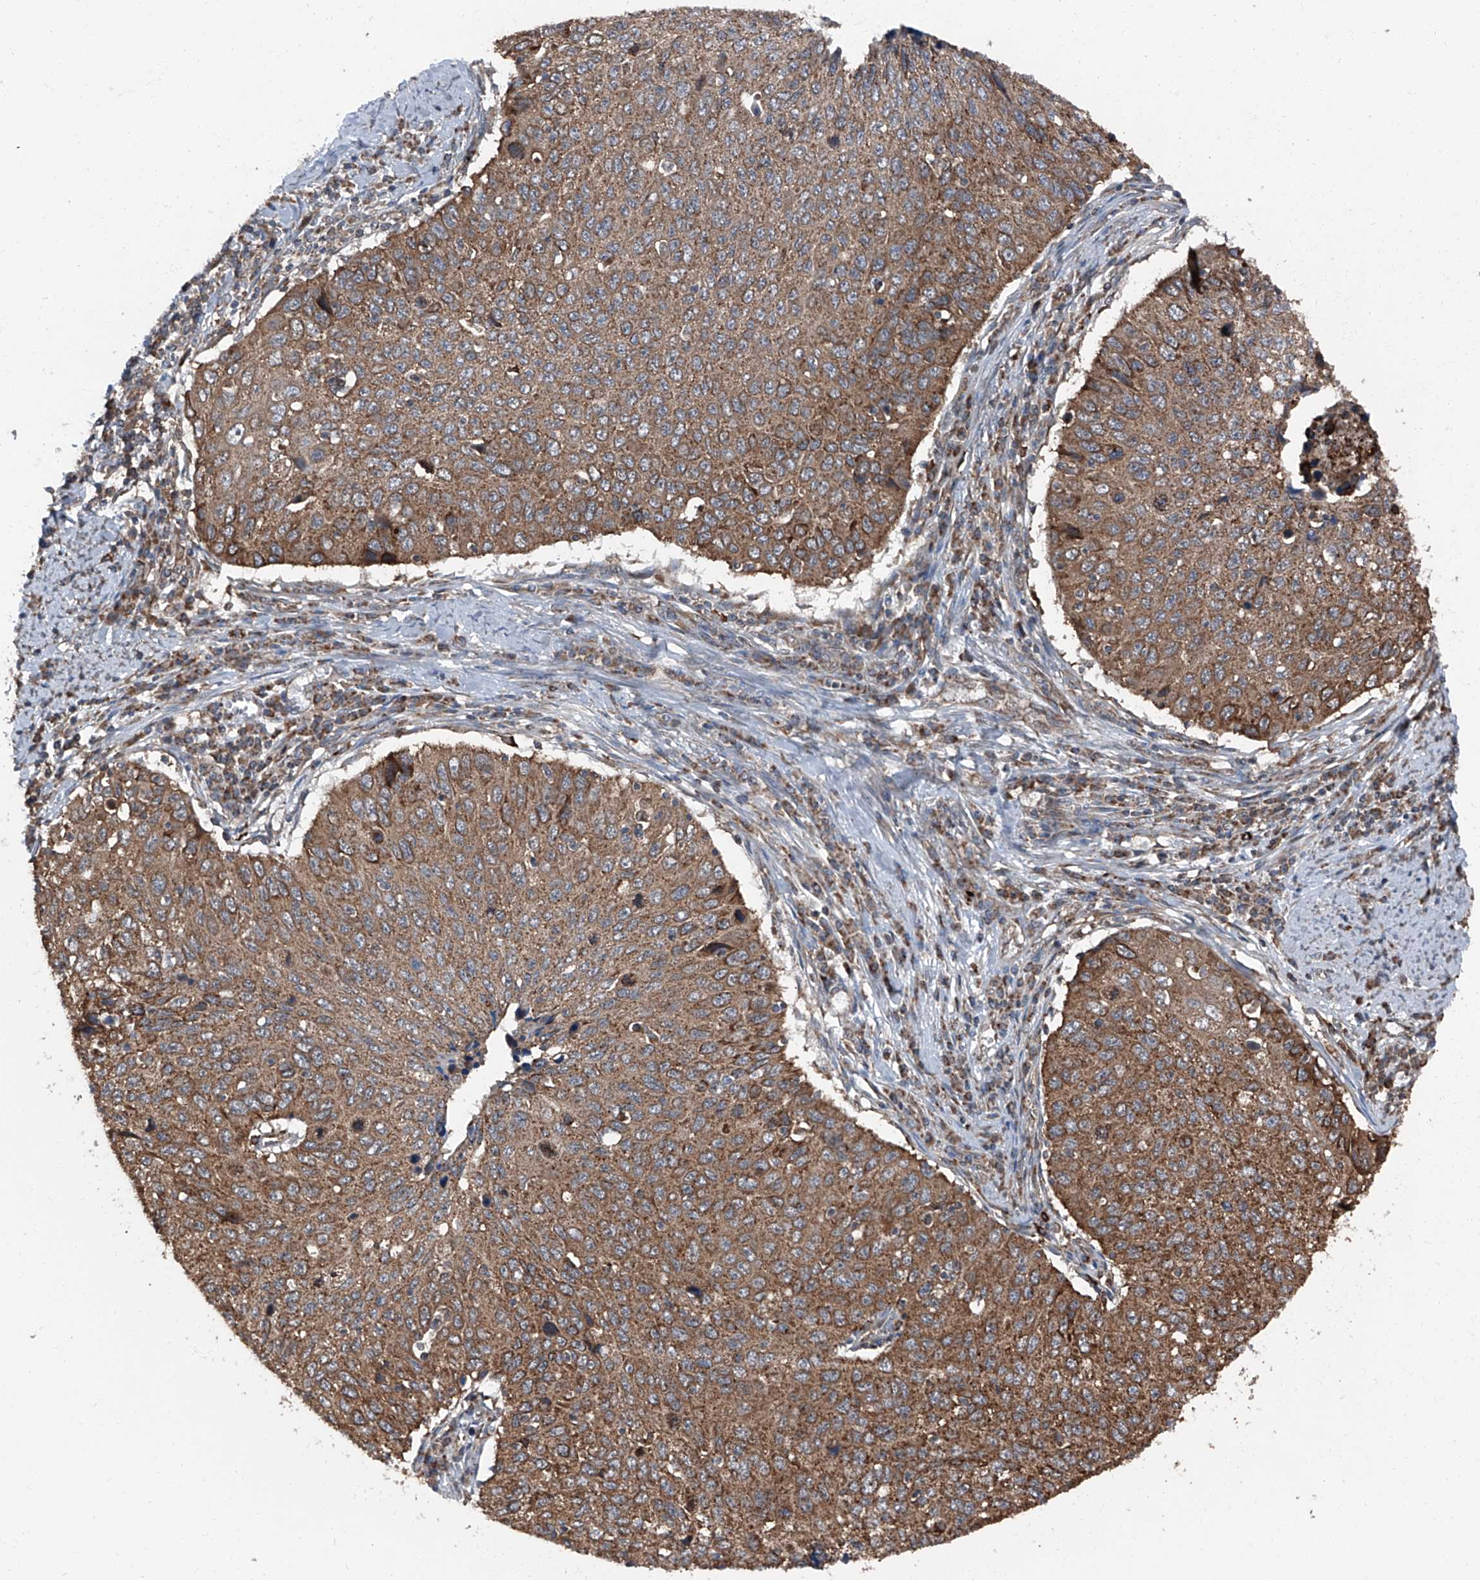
{"staining": {"intensity": "moderate", "quantity": ">75%", "location": "cytoplasmic/membranous"}, "tissue": "cervical cancer", "cell_type": "Tumor cells", "image_type": "cancer", "snomed": [{"axis": "morphology", "description": "Squamous cell carcinoma, NOS"}, {"axis": "topography", "description": "Cervix"}], "caption": "This is an image of immunohistochemistry (IHC) staining of cervical cancer (squamous cell carcinoma), which shows moderate expression in the cytoplasmic/membranous of tumor cells.", "gene": "LIMK1", "patient": {"sex": "female", "age": 53}}